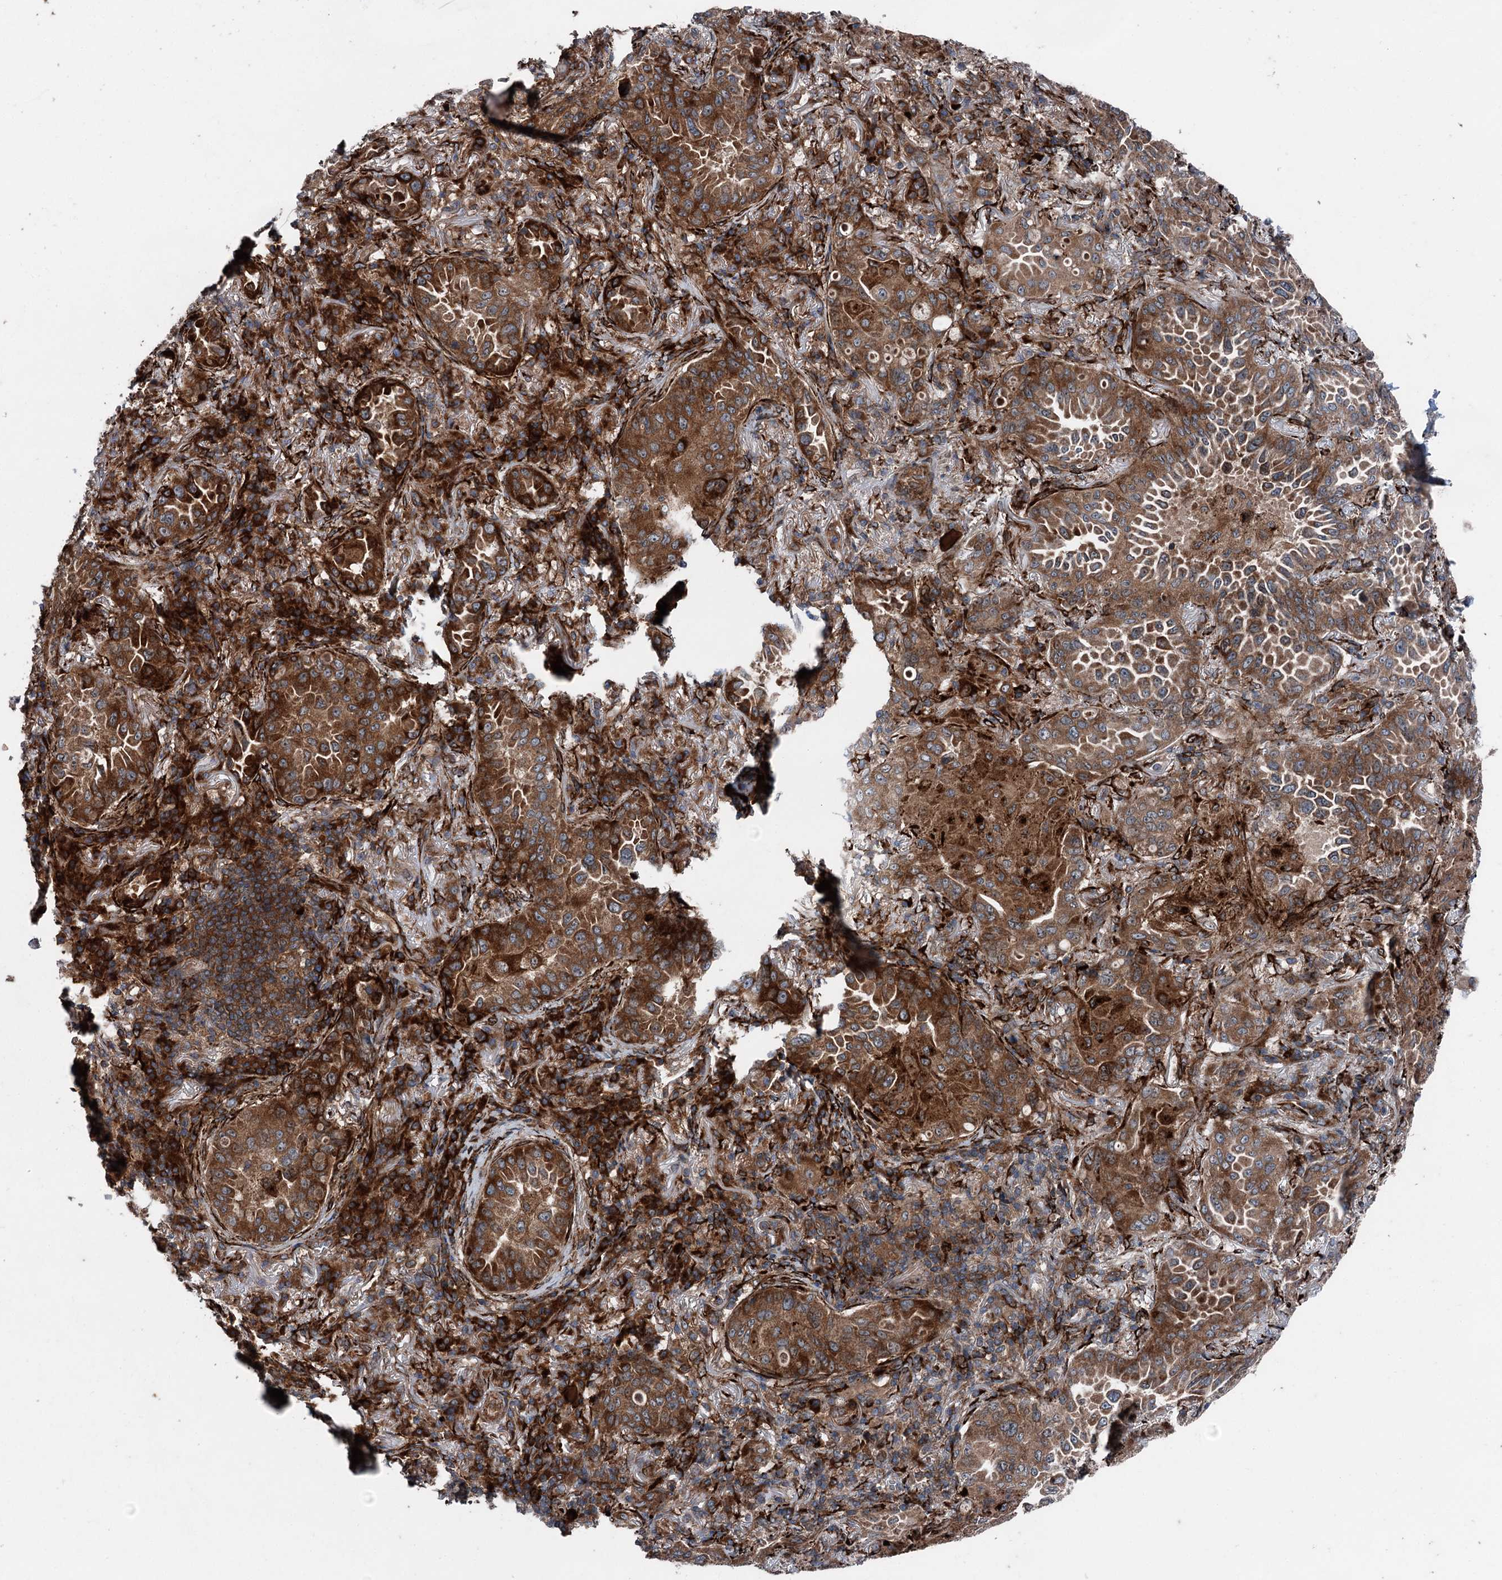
{"staining": {"intensity": "strong", "quantity": ">75%", "location": "cytoplasmic/membranous"}, "tissue": "lung cancer", "cell_type": "Tumor cells", "image_type": "cancer", "snomed": [{"axis": "morphology", "description": "Adenocarcinoma, NOS"}, {"axis": "topography", "description": "Lung"}], "caption": "Approximately >75% of tumor cells in human lung cancer reveal strong cytoplasmic/membranous protein expression as visualized by brown immunohistochemical staining.", "gene": "DDIAS", "patient": {"sex": "female", "age": 69}}